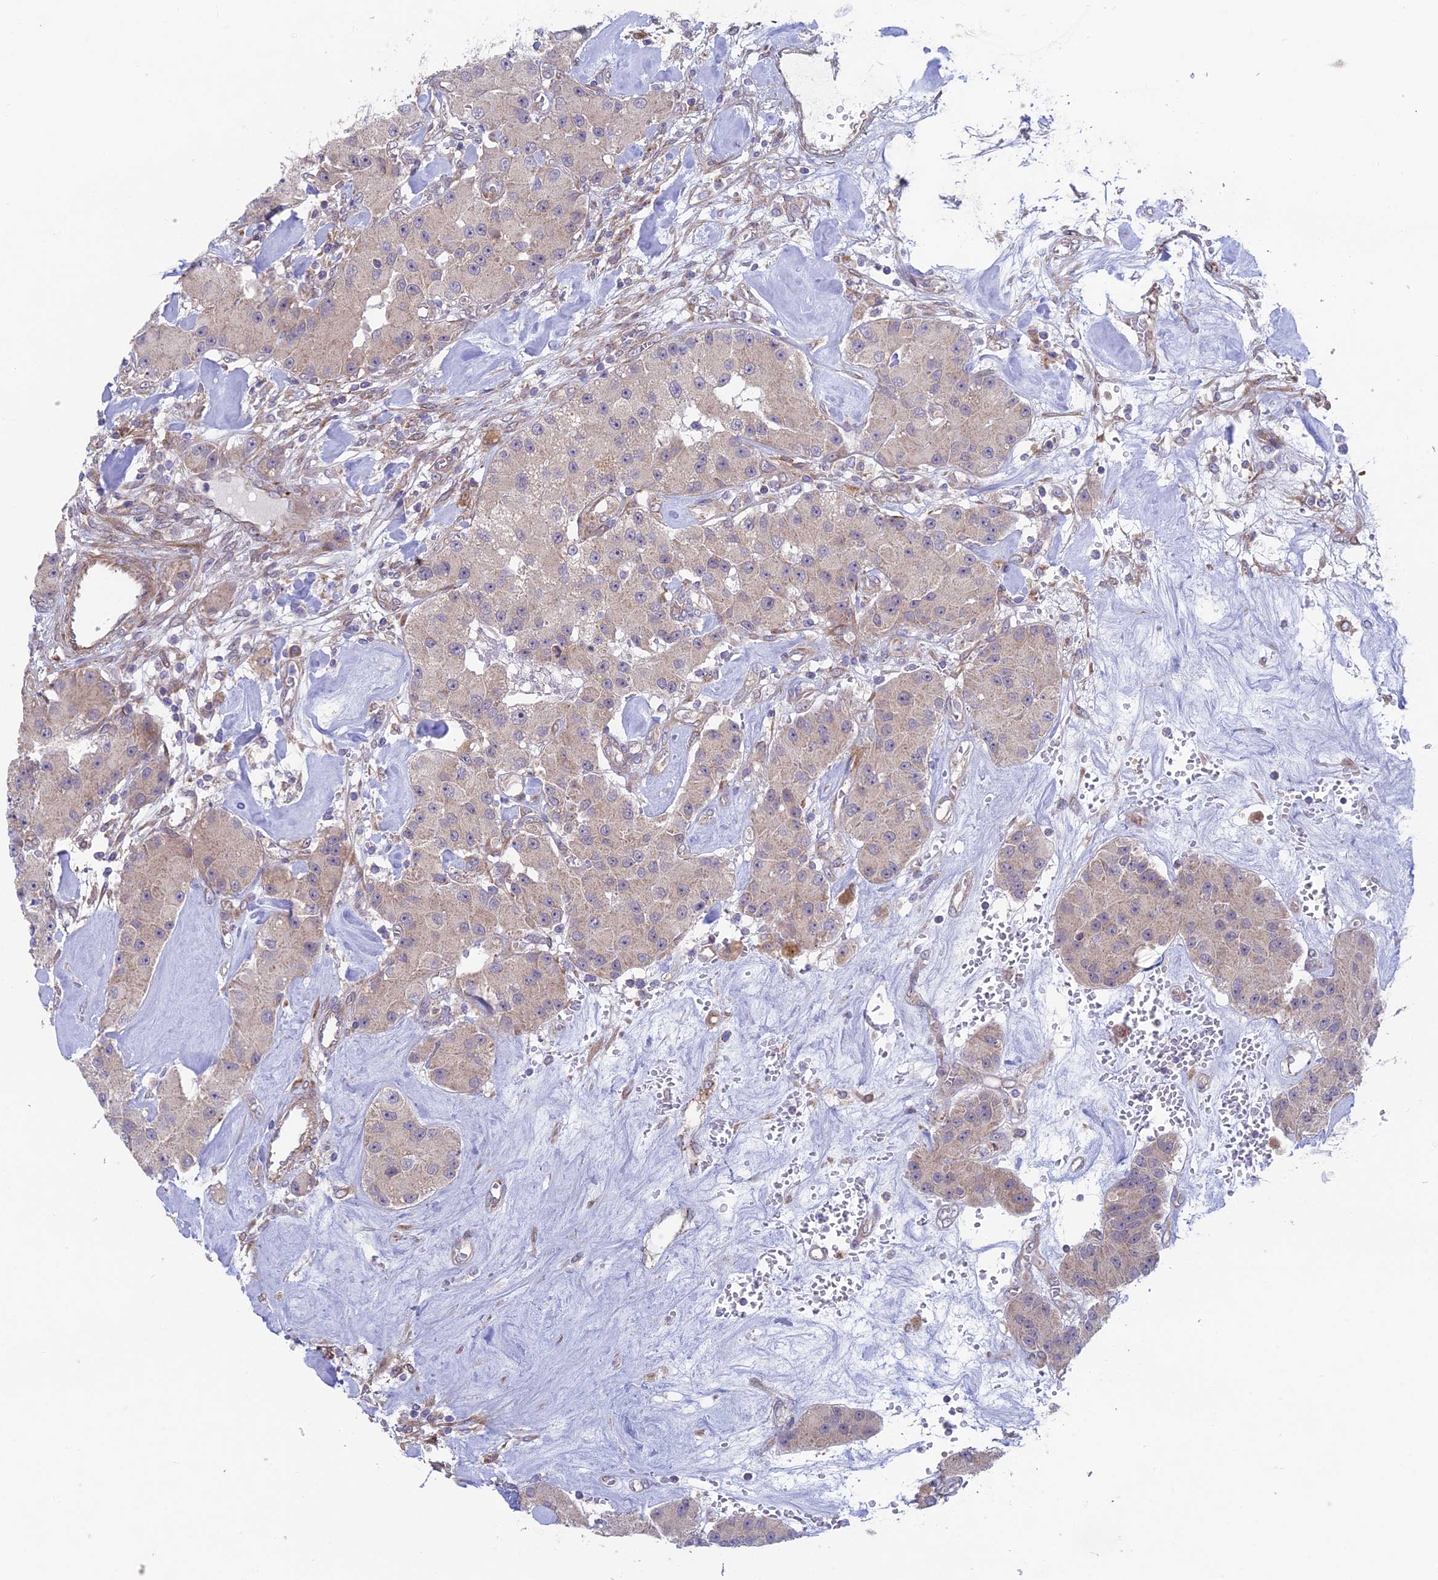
{"staining": {"intensity": "weak", "quantity": ">75%", "location": "cytoplasmic/membranous"}, "tissue": "carcinoid", "cell_type": "Tumor cells", "image_type": "cancer", "snomed": [{"axis": "morphology", "description": "Carcinoid, malignant, NOS"}, {"axis": "topography", "description": "Pancreas"}], "caption": "Protein analysis of malignant carcinoid tissue shows weak cytoplasmic/membranous positivity in approximately >75% of tumor cells.", "gene": "INCA1", "patient": {"sex": "male", "age": 41}}